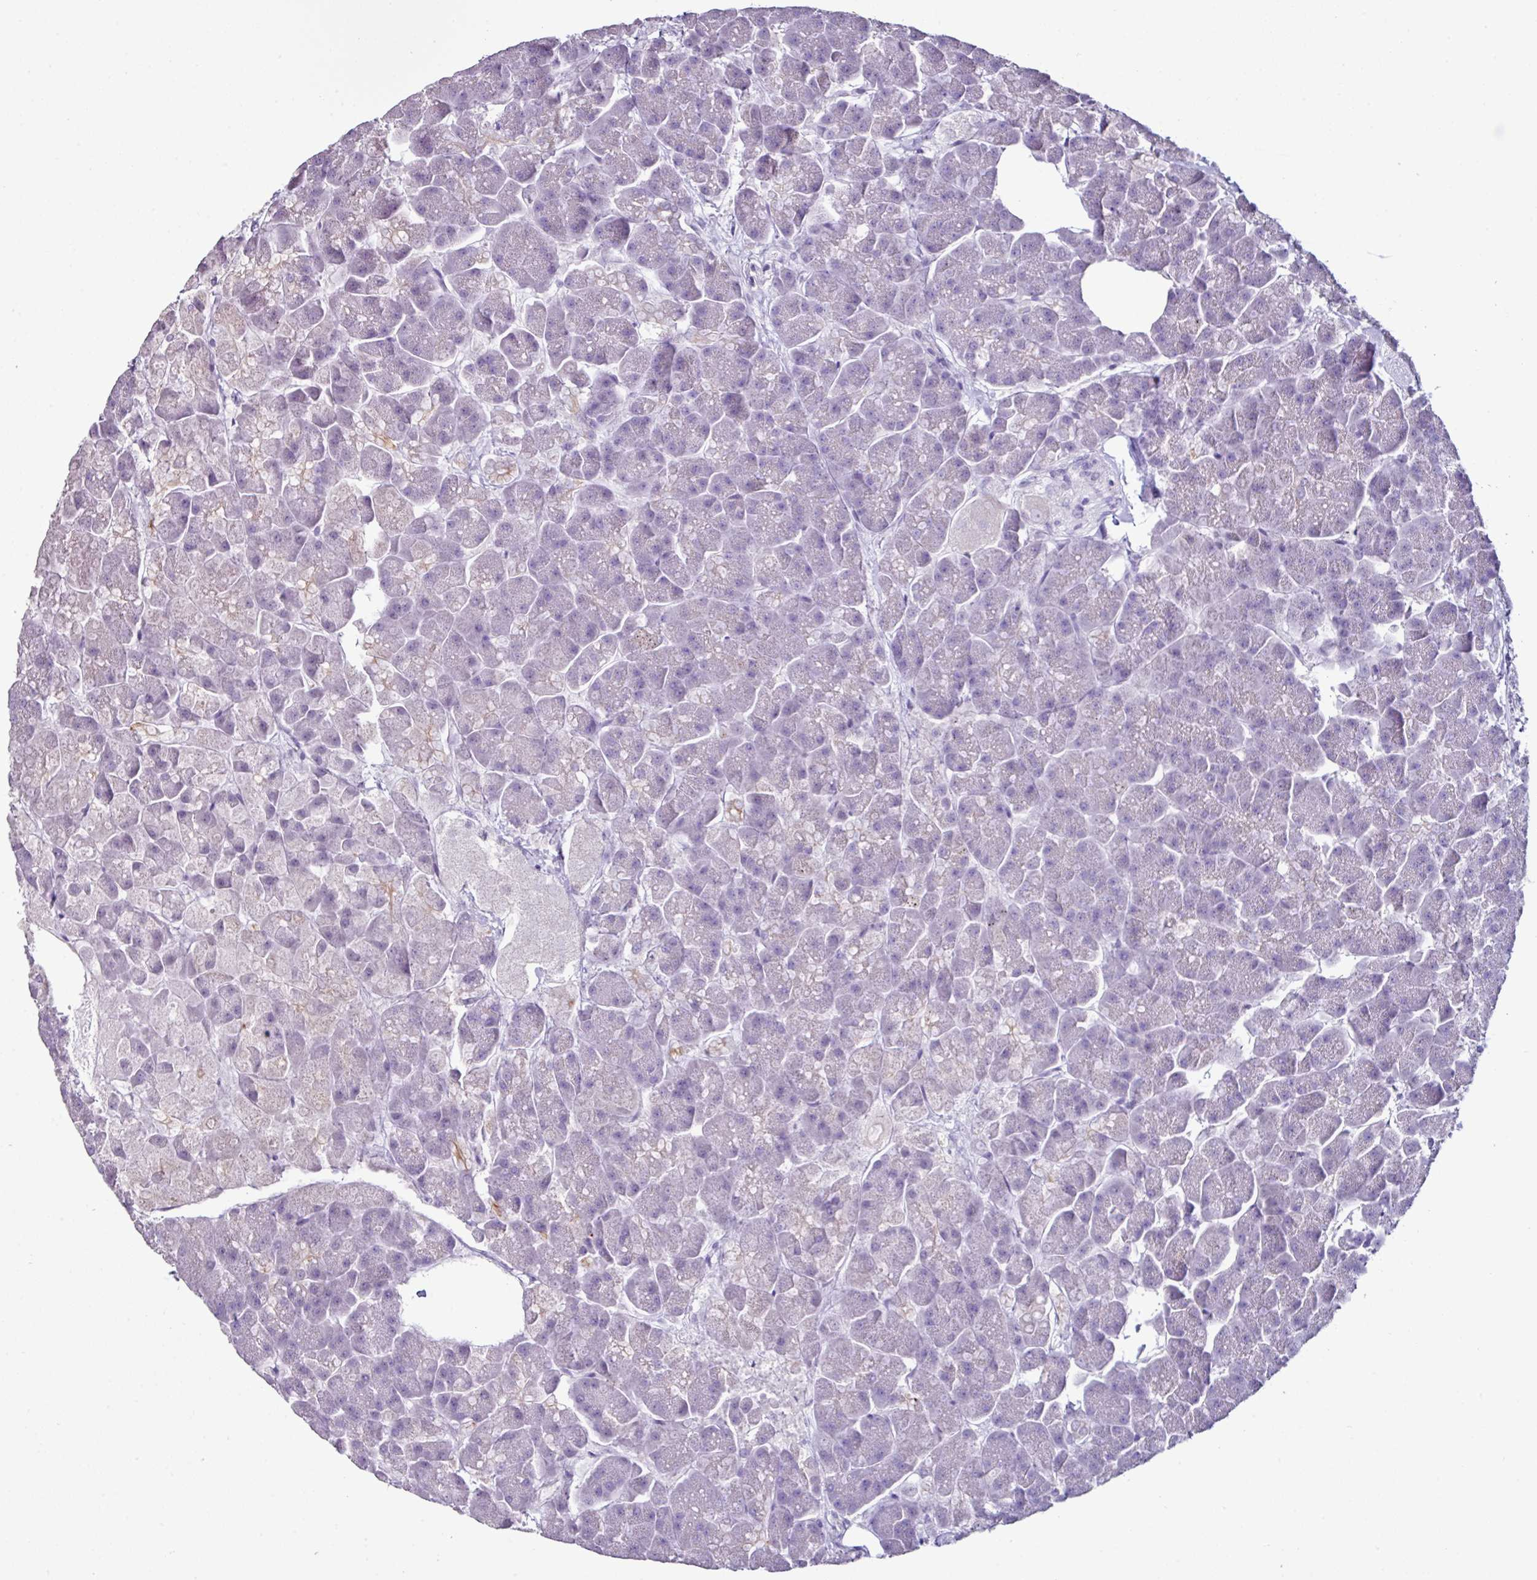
{"staining": {"intensity": "negative", "quantity": "none", "location": "none"}, "tissue": "pancreas", "cell_type": "Exocrine glandular cells", "image_type": "normal", "snomed": [{"axis": "morphology", "description": "Normal tissue, NOS"}, {"axis": "topography", "description": "Pancreas"}, {"axis": "topography", "description": "Peripheral nerve tissue"}], "caption": "DAB (3,3'-diaminobenzidine) immunohistochemical staining of normal pancreas displays no significant expression in exocrine glandular cells. (Stains: DAB immunohistochemistry with hematoxylin counter stain, Microscopy: brightfield microscopy at high magnification).", "gene": "GLP2R", "patient": {"sex": "male", "age": 54}}